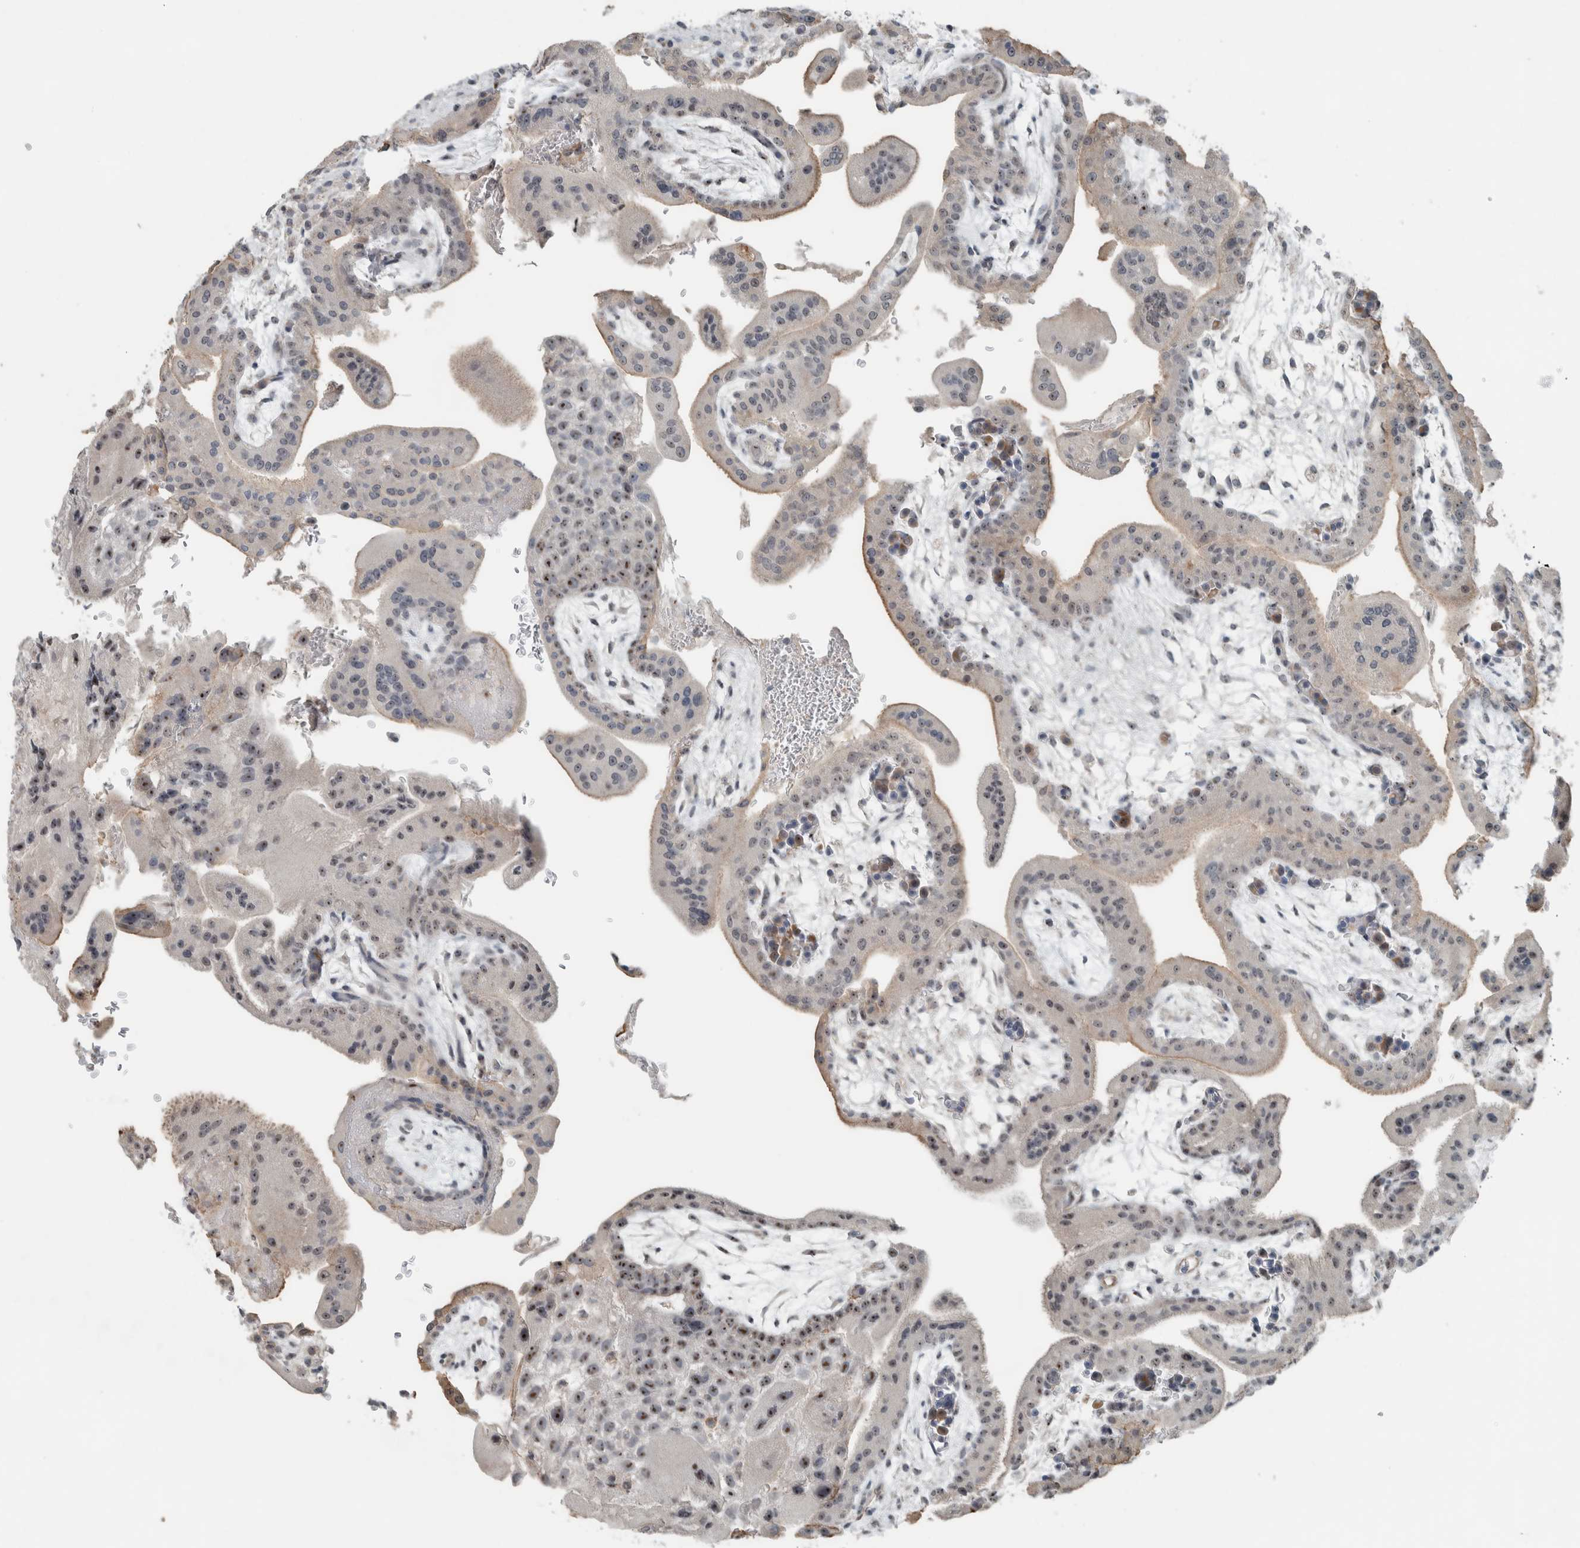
{"staining": {"intensity": "moderate", "quantity": ">75%", "location": "nuclear"}, "tissue": "placenta", "cell_type": "Decidual cells", "image_type": "normal", "snomed": [{"axis": "morphology", "description": "Normal tissue, NOS"}, {"axis": "topography", "description": "Placenta"}], "caption": "Immunohistochemistry micrograph of normal placenta stained for a protein (brown), which displays medium levels of moderate nuclear staining in approximately >75% of decidual cells.", "gene": "RPF1", "patient": {"sex": "female", "age": 35}}